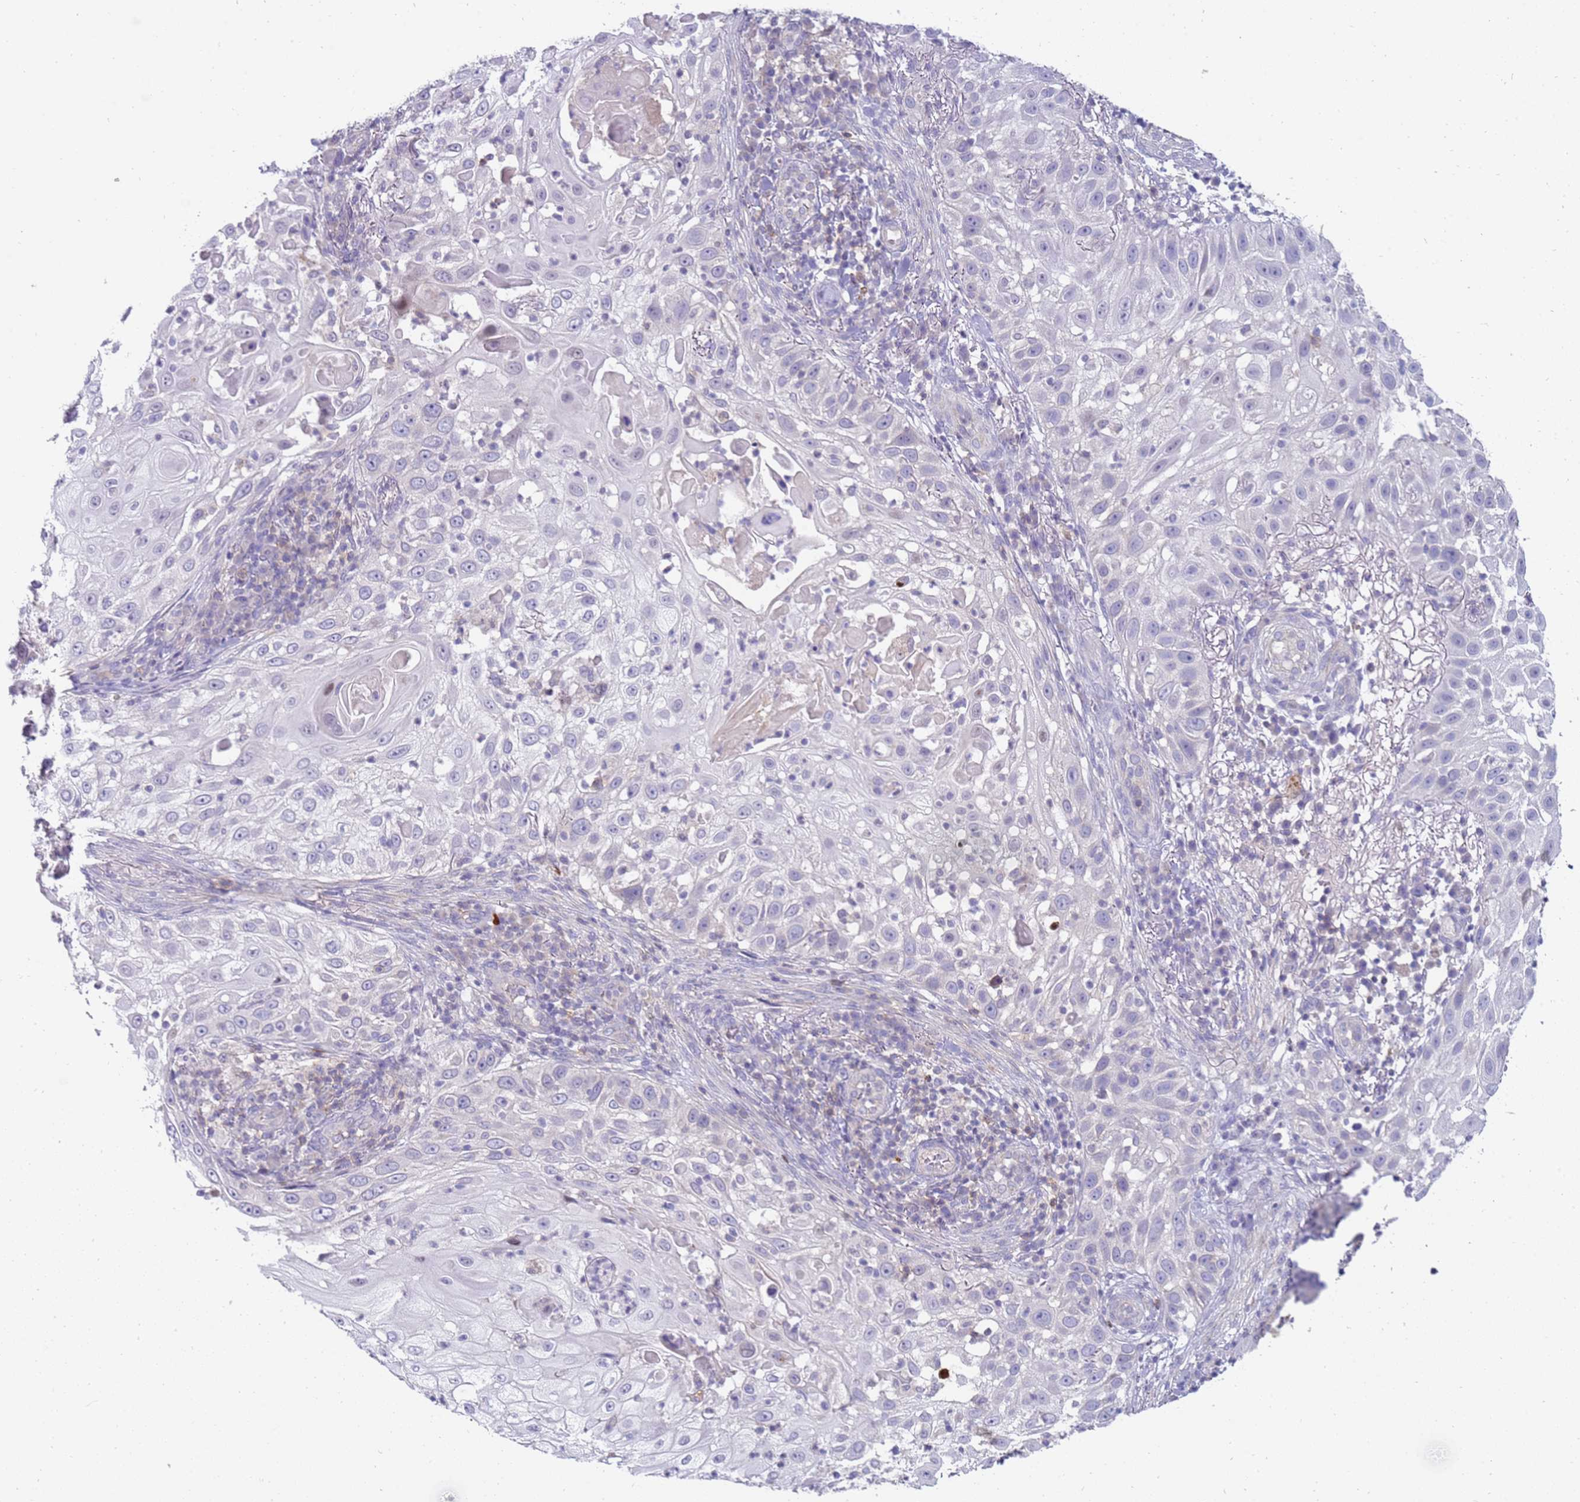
{"staining": {"intensity": "negative", "quantity": "none", "location": "none"}, "tissue": "skin cancer", "cell_type": "Tumor cells", "image_type": "cancer", "snomed": [{"axis": "morphology", "description": "Squamous cell carcinoma, NOS"}, {"axis": "topography", "description": "Skin"}], "caption": "Tumor cells are negative for protein expression in human skin squamous cell carcinoma.", "gene": "STK25", "patient": {"sex": "female", "age": 44}}